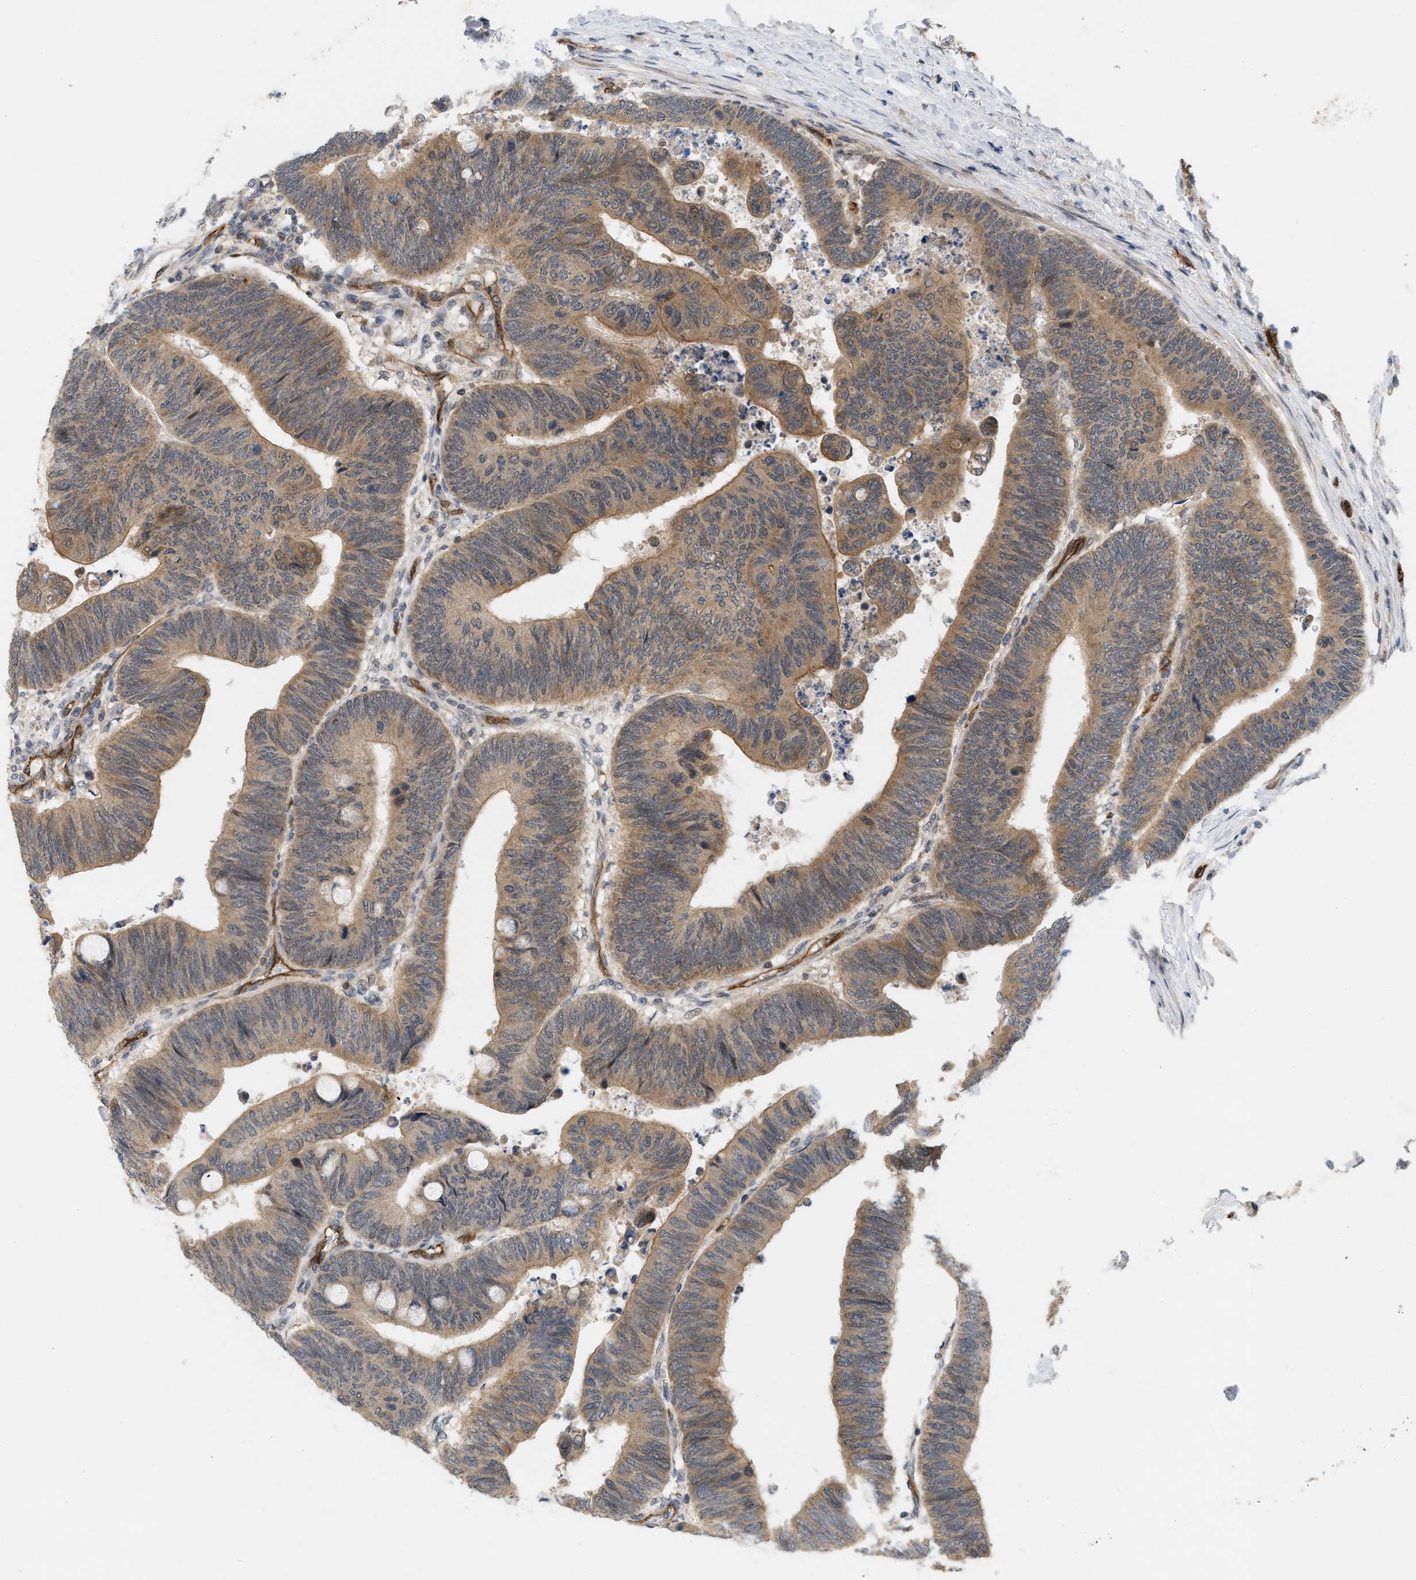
{"staining": {"intensity": "moderate", "quantity": ">75%", "location": "cytoplasmic/membranous"}, "tissue": "colorectal cancer", "cell_type": "Tumor cells", "image_type": "cancer", "snomed": [{"axis": "morphology", "description": "Normal tissue, NOS"}, {"axis": "morphology", "description": "Adenocarcinoma, NOS"}, {"axis": "topography", "description": "Rectum"}, {"axis": "topography", "description": "Peripheral nerve tissue"}], "caption": "Immunohistochemical staining of colorectal adenocarcinoma shows medium levels of moderate cytoplasmic/membranous protein positivity in about >75% of tumor cells.", "gene": "PALMD", "patient": {"sex": "male", "age": 92}}